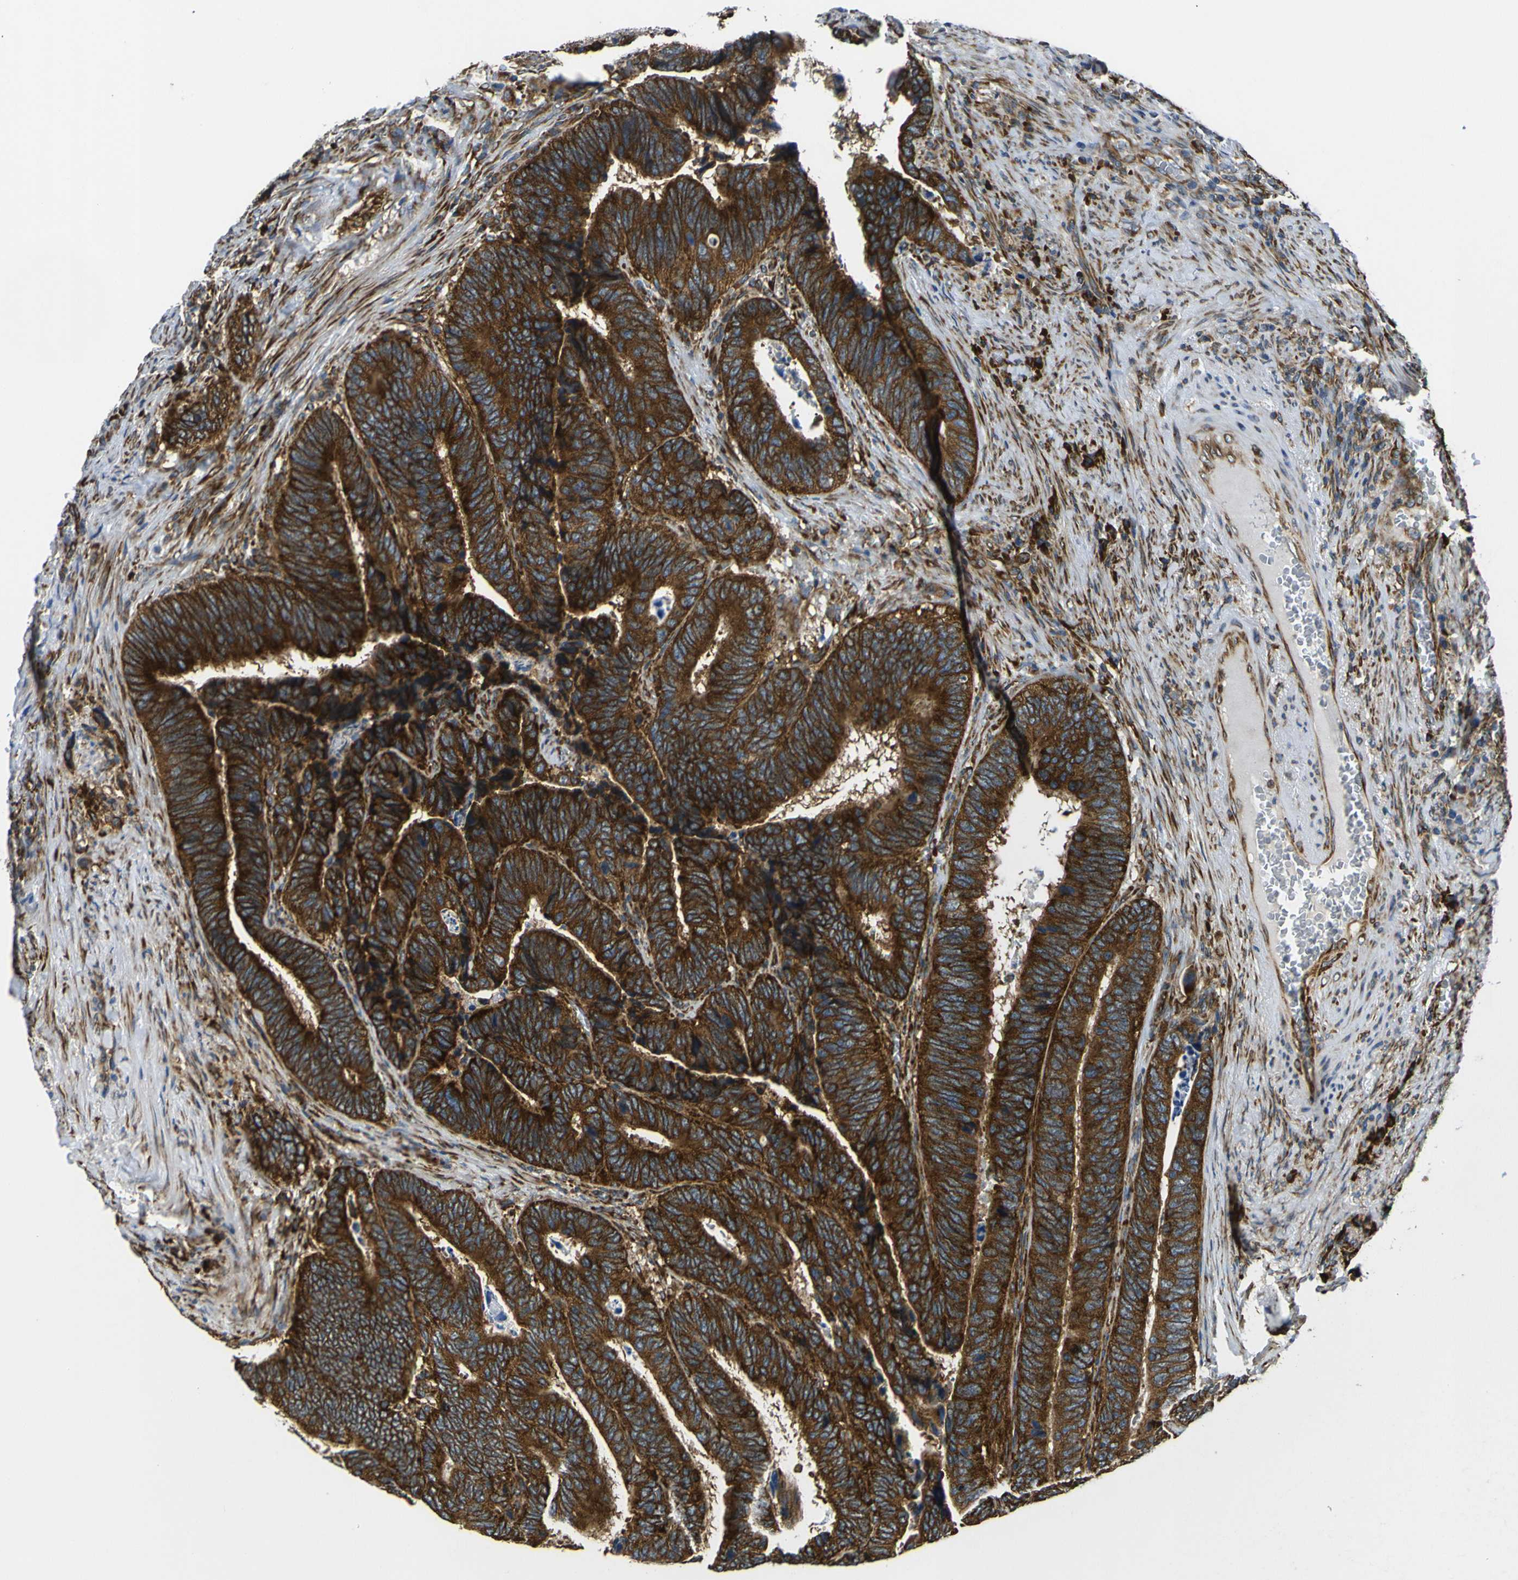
{"staining": {"intensity": "strong", "quantity": ">75%", "location": "cytoplasmic/membranous"}, "tissue": "colorectal cancer", "cell_type": "Tumor cells", "image_type": "cancer", "snomed": [{"axis": "morphology", "description": "Adenocarcinoma, NOS"}, {"axis": "topography", "description": "Colon"}], "caption": "Immunohistochemical staining of human colorectal cancer displays high levels of strong cytoplasmic/membranous protein expression in approximately >75% of tumor cells.", "gene": "RPSA", "patient": {"sex": "male", "age": 72}}